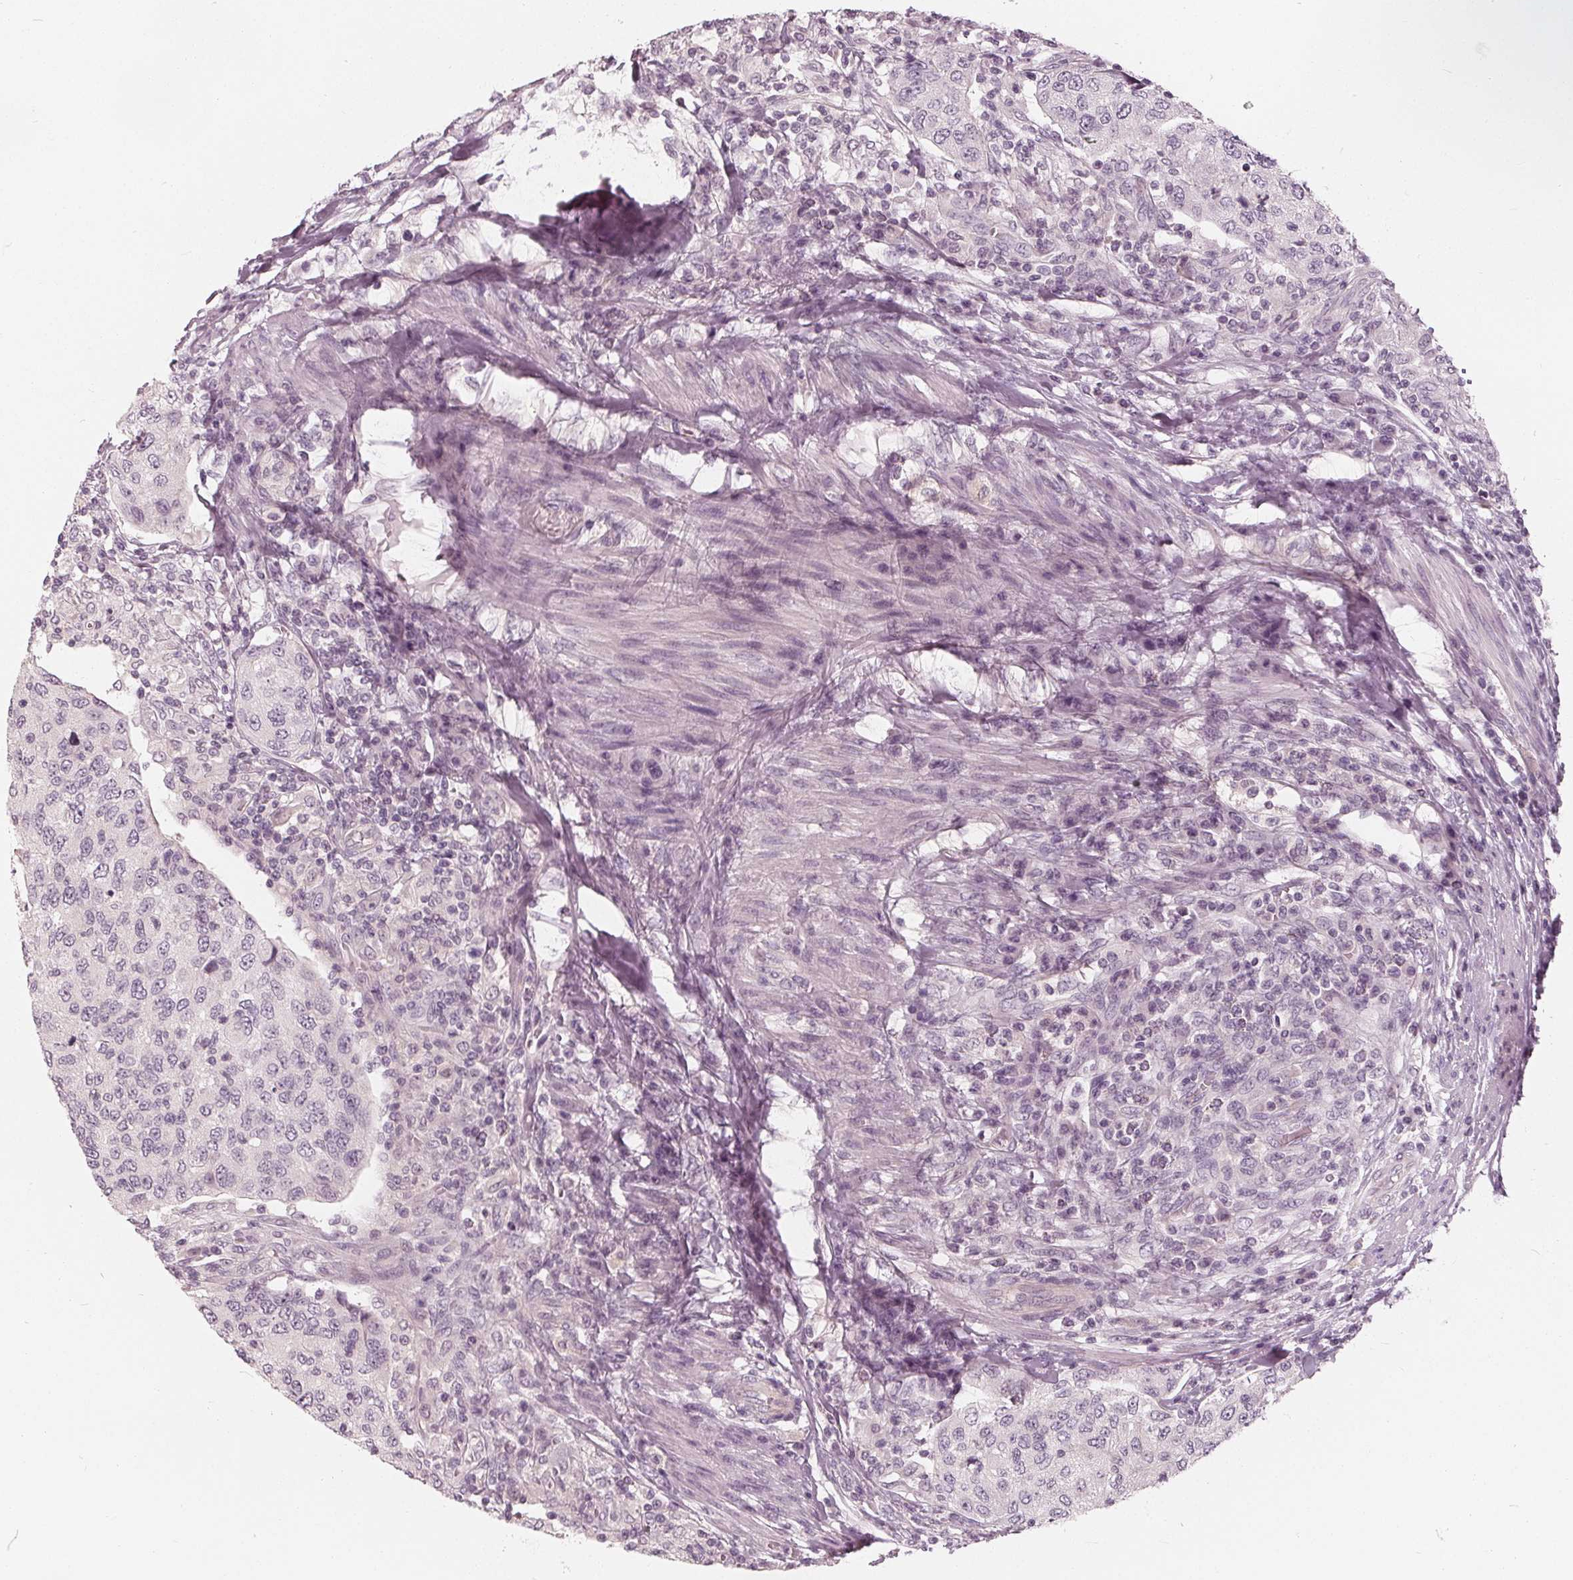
{"staining": {"intensity": "negative", "quantity": "none", "location": "none"}, "tissue": "urothelial cancer", "cell_type": "Tumor cells", "image_type": "cancer", "snomed": [{"axis": "morphology", "description": "Urothelial carcinoma, High grade"}, {"axis": "topography", "description": "Urinary bladder"}], "caption": "The IHC histopathology image has no significant expression in tumor cells of high-grade urothelial carcinoma tissue. The staining is performed using DAB brown chromogen with nuclei counter-stained in using hematoxylin.", "gene": "SAT2", "patient": {"sex": "female", "age": 78}}